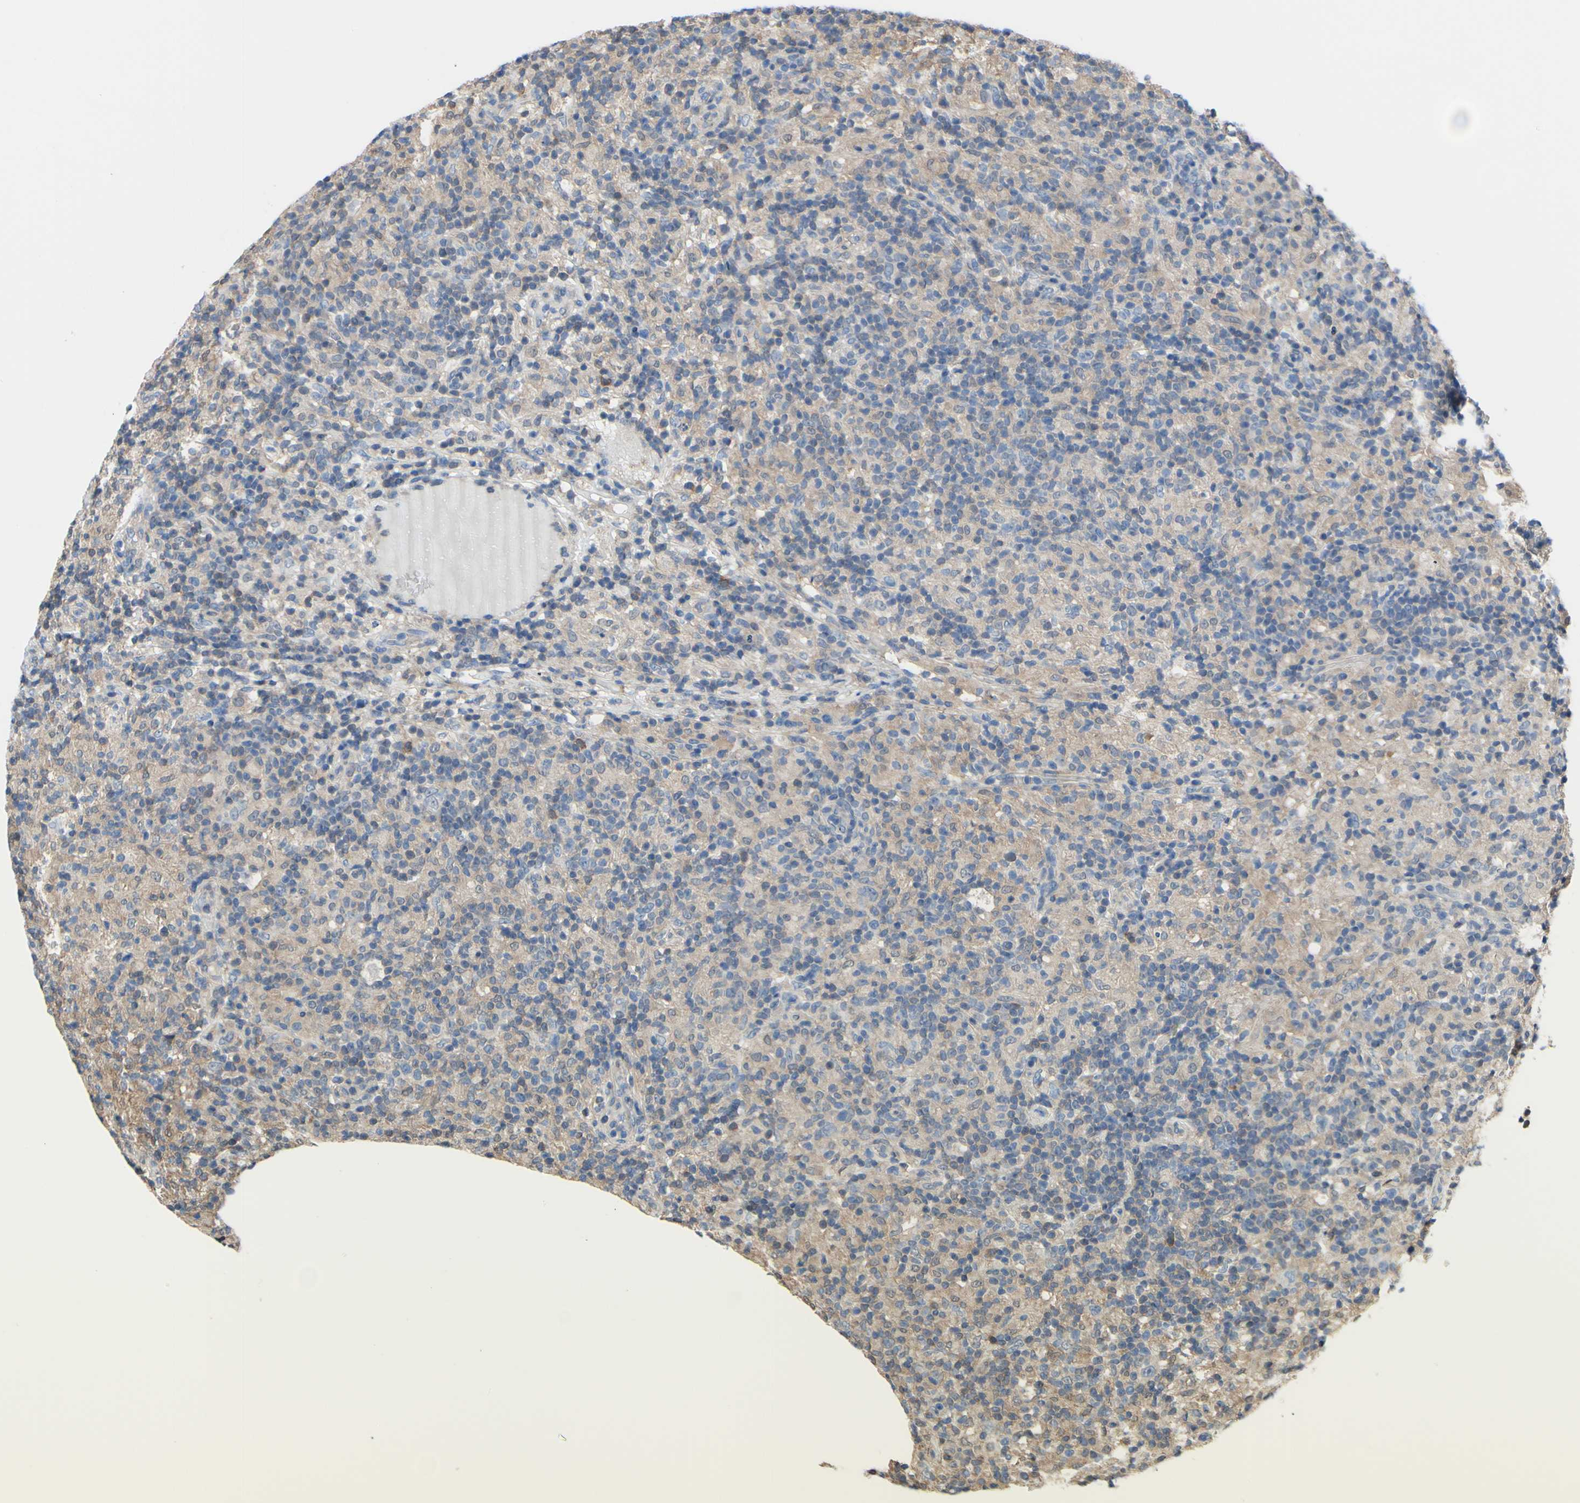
{"staining": {"intensity": "weak", "quantity": "25%-75%", "location": "cytoplasmic/membranous"}, "tissue": "lymphoma", "cell_type": "Tumor cells", "image_type": "cancer", "snomed": [{"axis": "morphology", "description": "Hodgkin's disease, NOS"}, {"axis": "topography", "description": "Lymph node"}], "caption": "An IHC photomicrograph of tumor tissue is shown. Protein staining in brown labels weak cytoplasmic/membranous positivity in Hodgkin's disease within tumor cells.", "gene": "UPK3B", "patient": {"sex": "male", "age": 70}}